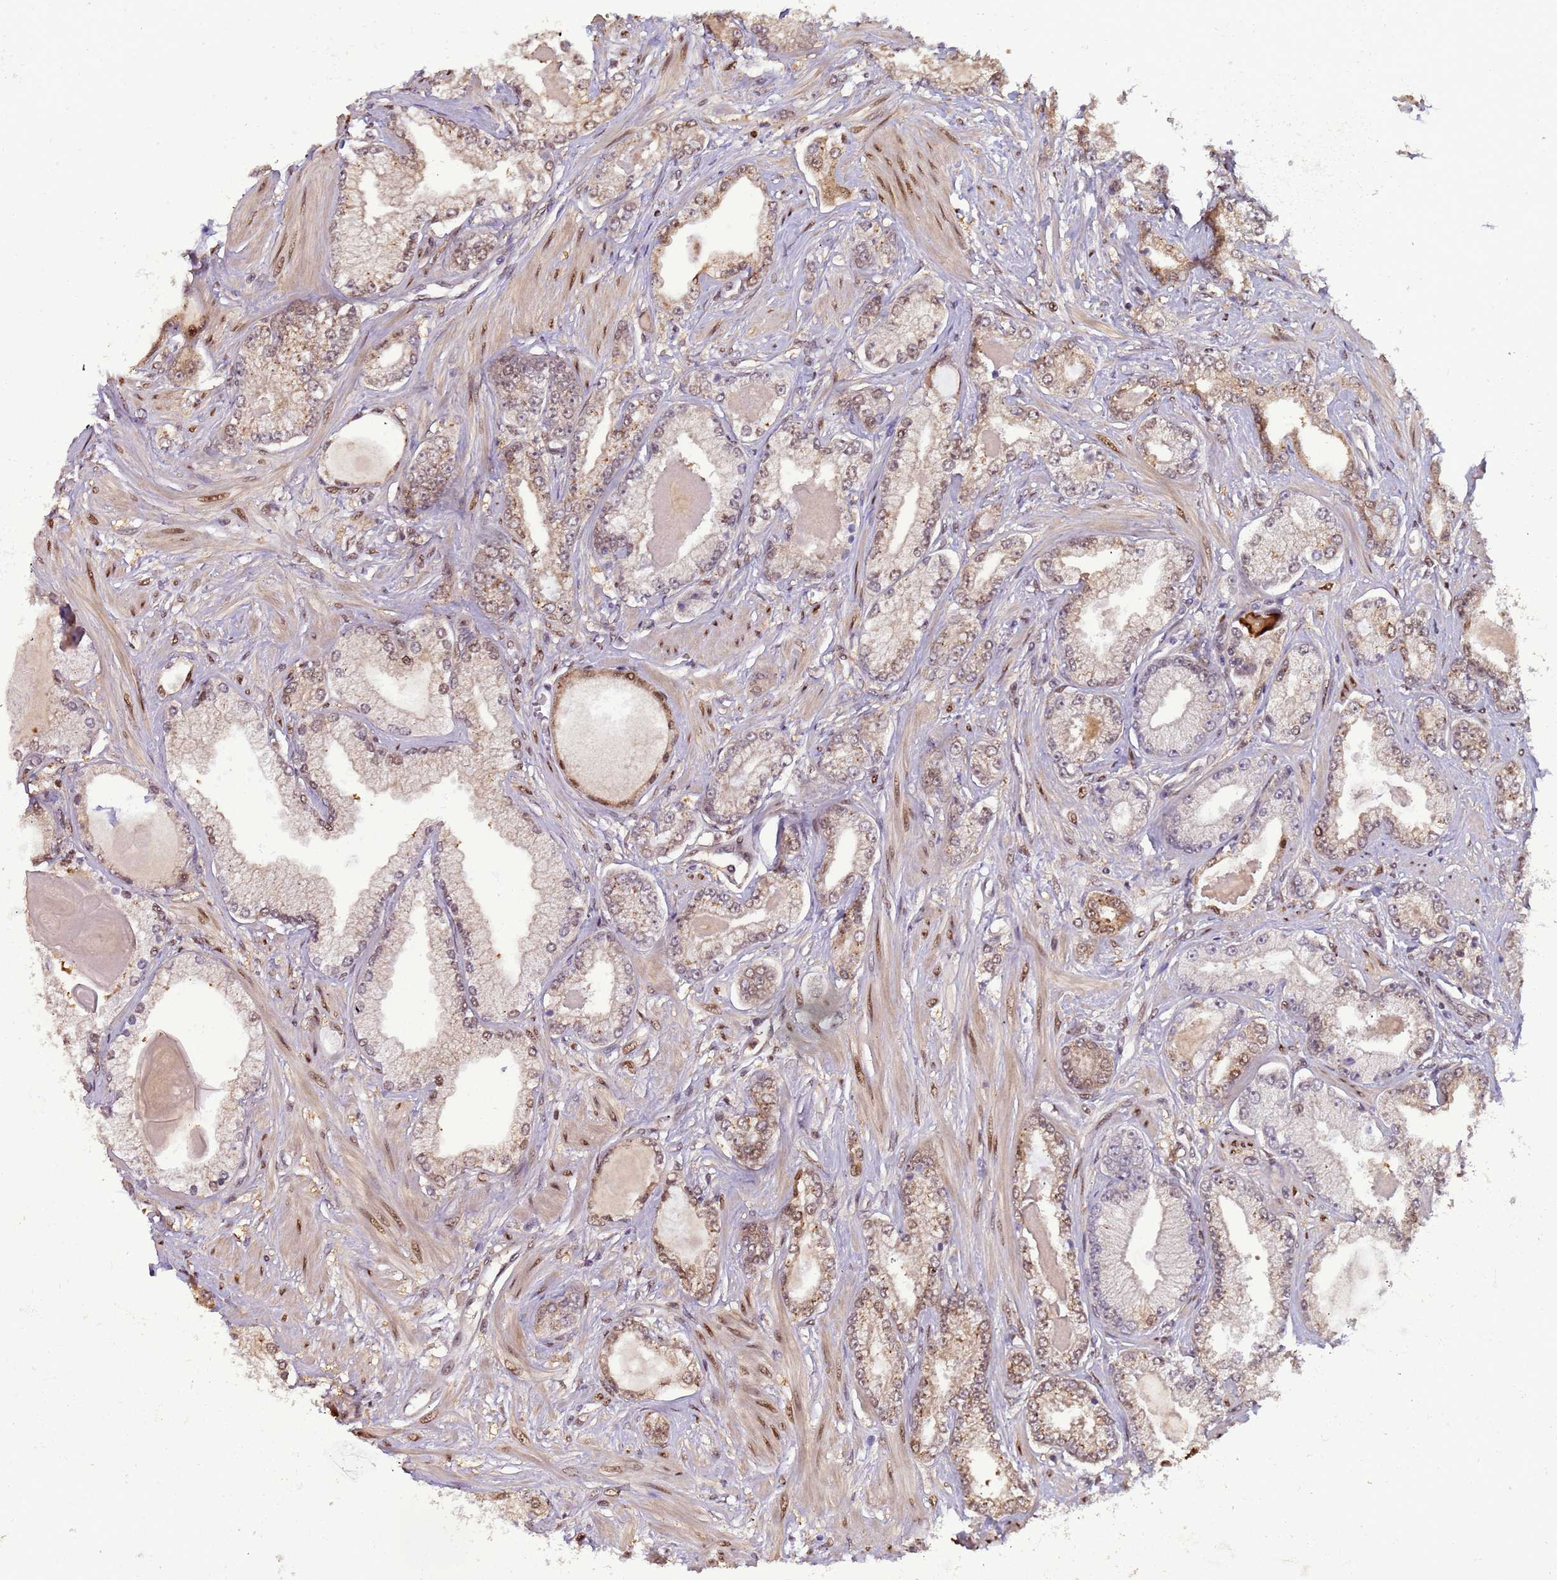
{"staining": {"intensity": "moderate", "quantity": "25%-75%", "location": "cytoplasmic/membranous,nuclear"}, "tissue": "prostate cancer", "cell_type": "Tumor cells", "image_type": "cancer", "snomed": [{"axis": "morphology", "description": "Adenocarcinoma, Low grade"}, {"axis": "topography", "description": "Prostate"}], "caption": "This is an image of immunohistochemistry staining of low-grade adenocarcinoma (prostate), which shows moderate positivity in the cytoplasmic/membranous and nuclear of tumor cells.", "gene": "ZBTB5", "patient": {"sex": "male", "age": 64}}